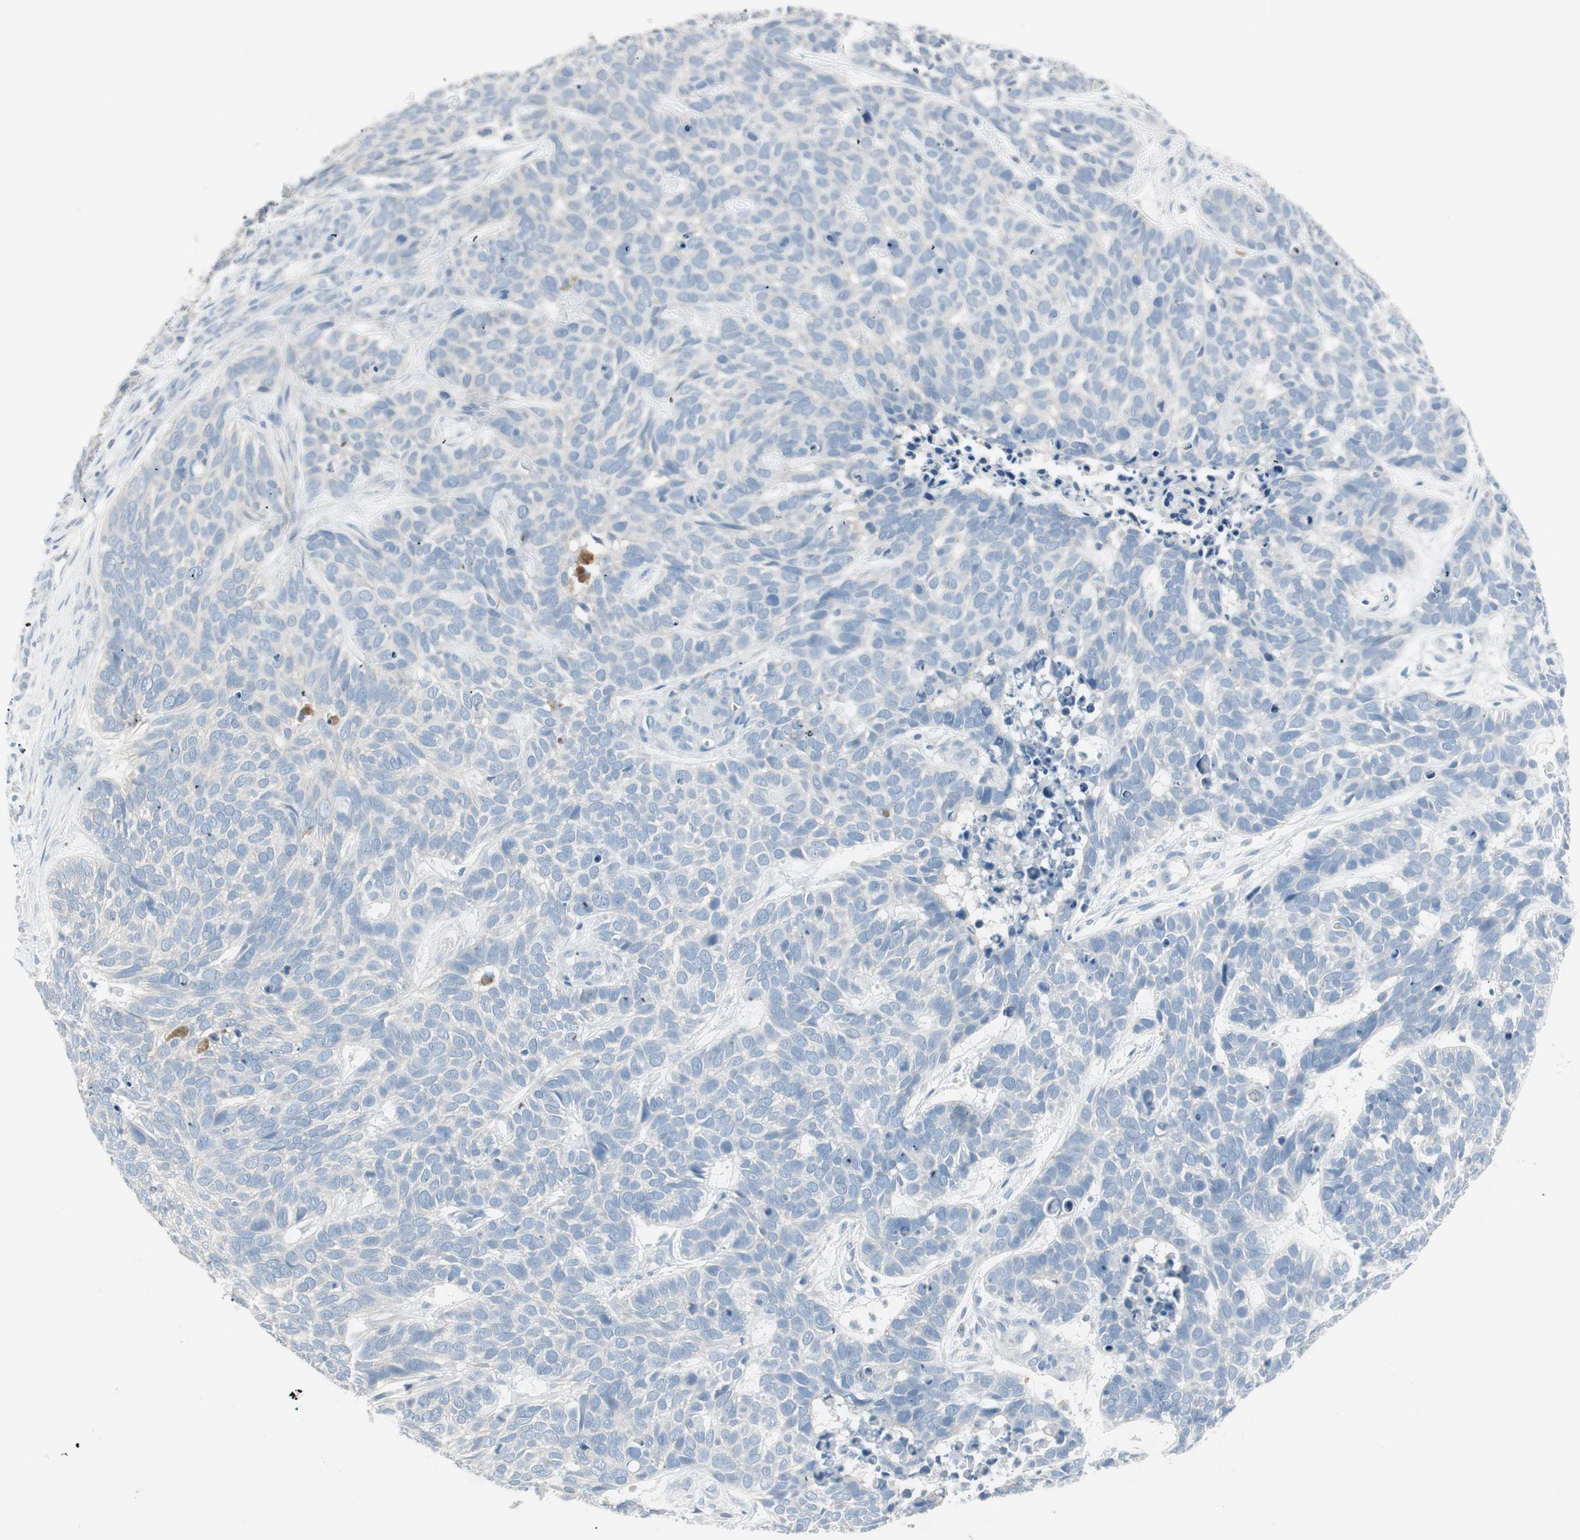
{"staining": {"intensity": "negative", "quantity": "none", "location": "none"}, "tissue": "skin cancer", "cell_type": "Tumor cells", "image_type": "cancer", "snomed": [{"axis": "morphology", "description": "Basal cell carcinoma"}, {"axis": "topography", "description": "Skin"}], "caption": "A high-resolution micrograph shows IHC staining of skin basal cell carcinoma, which exhibits no significant positivity in tumor cells.", "gene": "ITLN2", "patient": {"sex": "male", "age": 87}}